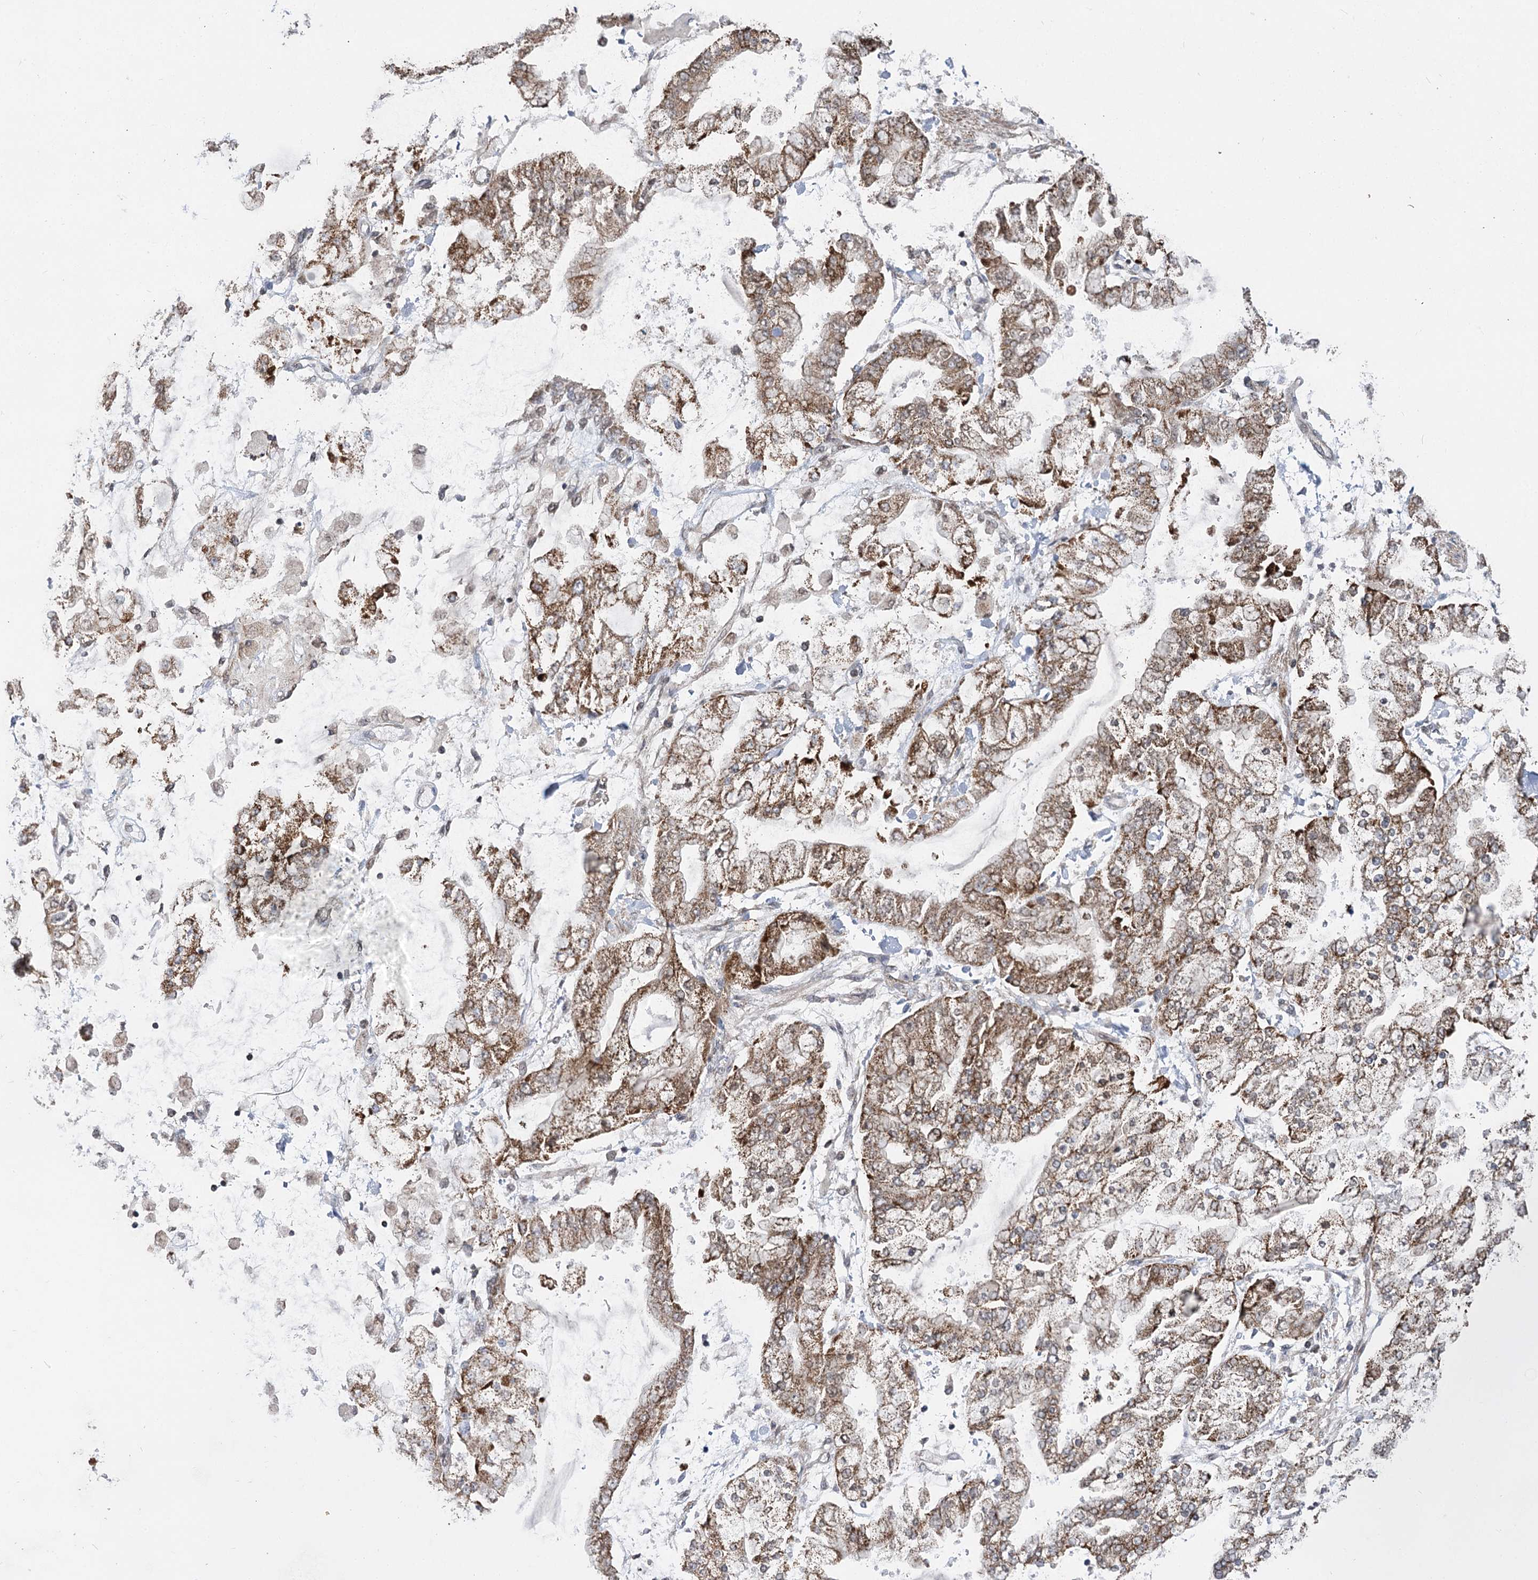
{"staining": {"intensity": "moderate", "quantity": ">75%", "location": "cytoplasmic/membranous"}, "tissue": "stomach cancer", "cell_type": "Tumor cells", "image_type": "cancer", "snomed": [{"axis": "morphology", "description": "Normal tissue, NOS"}, {"axis": "morphology", "description": "Adenocarcinoma, NOS"}, {"axis": "topography", "description": "Stomach, upper"}, {"axis": "topography", "description": "Stomach"}], "caption": "Stomach cancer stained with DAB (3,3'-diaminobenzidine) IHC reveals medium levels of moderate cytoplasmic/membranous expression in about >75% of tumor cells.", "gene": "SLC4A1AP", "patient": {"sex": "male", "age": 76}}